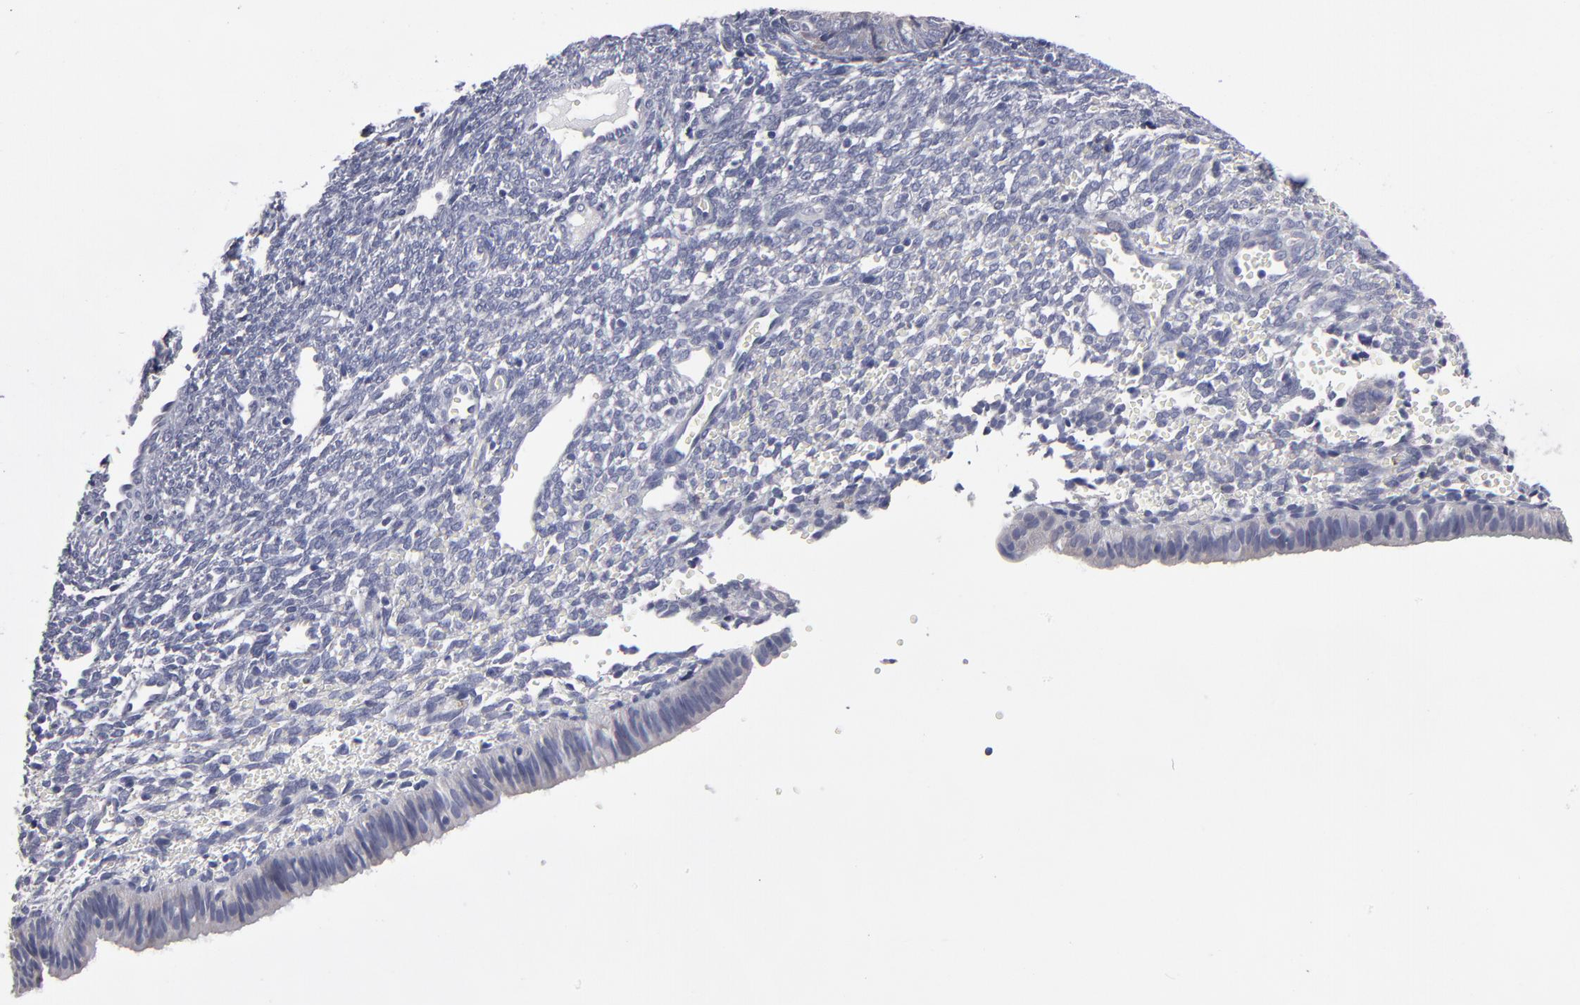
{"staining": {"intensity": "negative", "quantity": "none", "location": "none"}, "tissue": "endometrium", "cell_type": "Cells in endometrial stroma", "image_type": "normal", "snomed": [{"axis": "morphology", "description": "Normal tissue, NOS"}, {"axis": "topography", "description": "Endometrium"}], "caption": "The immunohistochemistry histopathology image has no significant expression in cells in endometrial stroma of endometrium.", "gene": "CCDC80", "patient": {"sex": "female", "age": 61}}